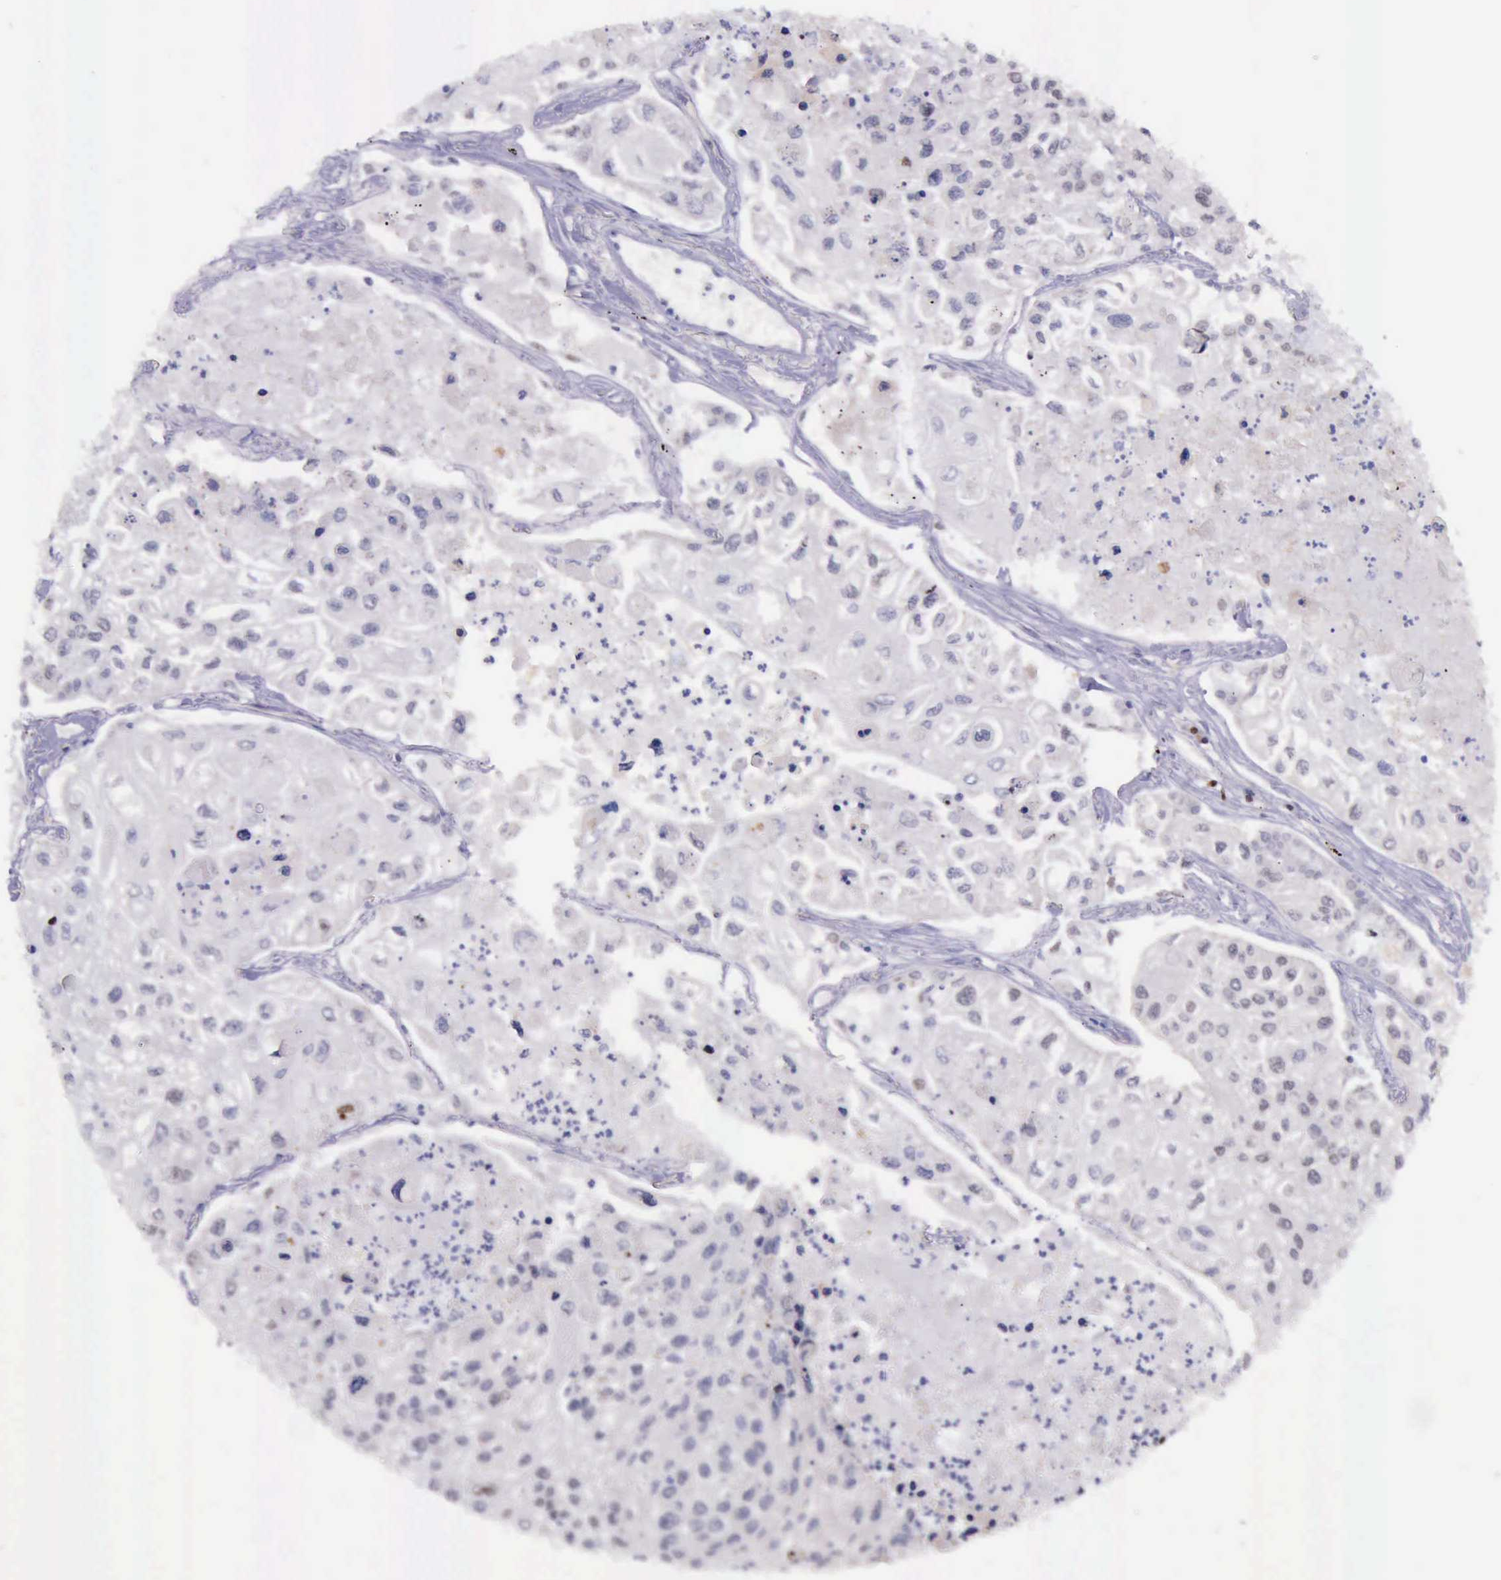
{"staining": {"intensity": "strong", "quantity": "<25%", "location": "nuclear"}, "tissue": "lung cancer", "cell_type": "Tumor cells", "image_type": "cancer", "snomed": [{"axis": "morphology", "description": "Squamous cell carcinoma, NOS"}, {"axis": "topography", "description": "Lung"}], "caption": "Brown immunohistochemical staining in human lung squamous cell carcinoma reveals strong nuclear staining in about <25% of tumor cells.", "gene": "PARP1", "patient": {"sex": "male", "age": 75}}